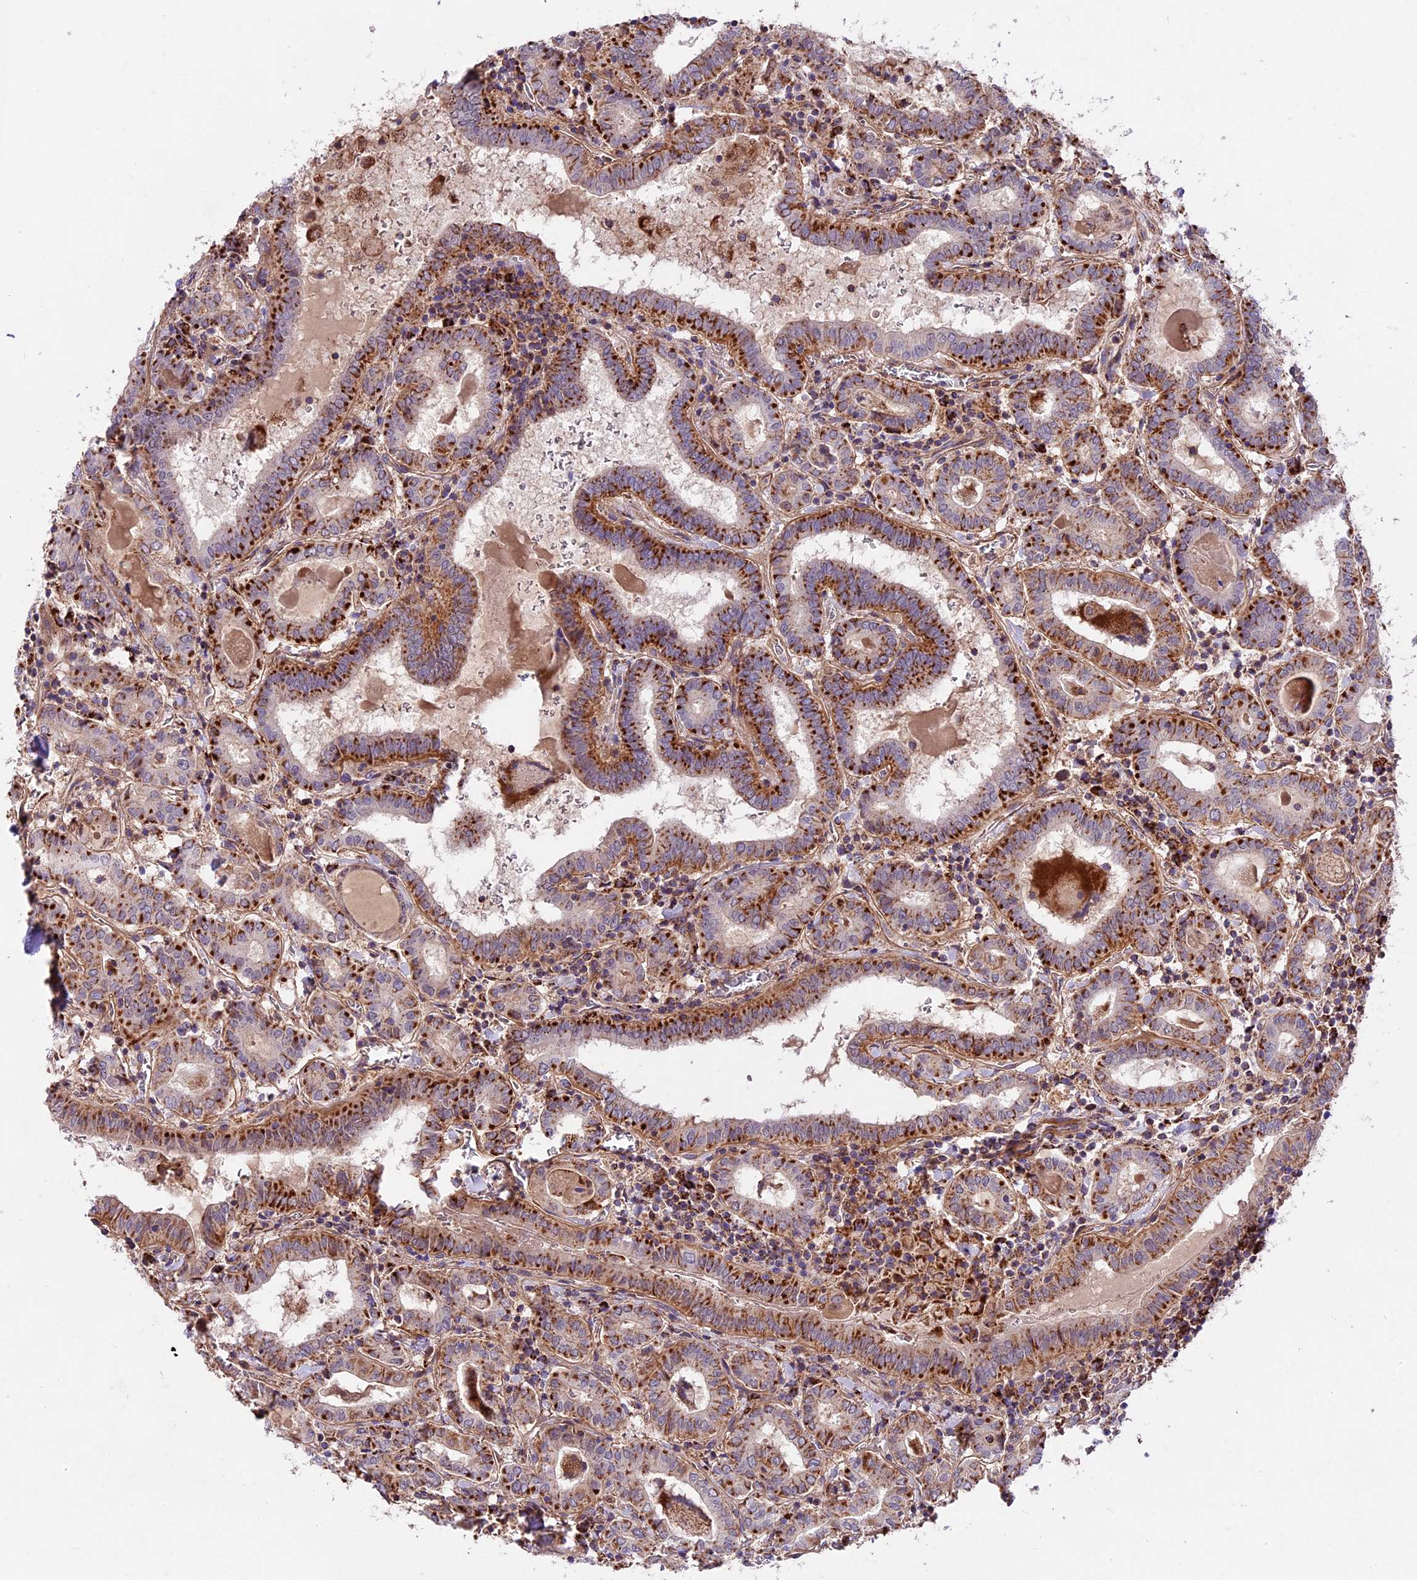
{"staining": {"intensity": "strong", "quantity": ">75%", "location": "cytoplasmic/membranous"}, "tissue": "thyroid cancer", "cell_type": "Tumor cells", "image_type": "cancer", "snomed": [{"axis": "morphology", "description": "Papillary adenocarcinoma, NOS"}, {"axis": "topography", "description": "Thyroid gland"}], "caption": "Thyroid papillary adenocarcinoma tissue displays strong cytoplasmic/membranous staining in about >75% of tumor cells", "gene": "NDUFA8", "patient": {"sex": "female", "age": 72}}